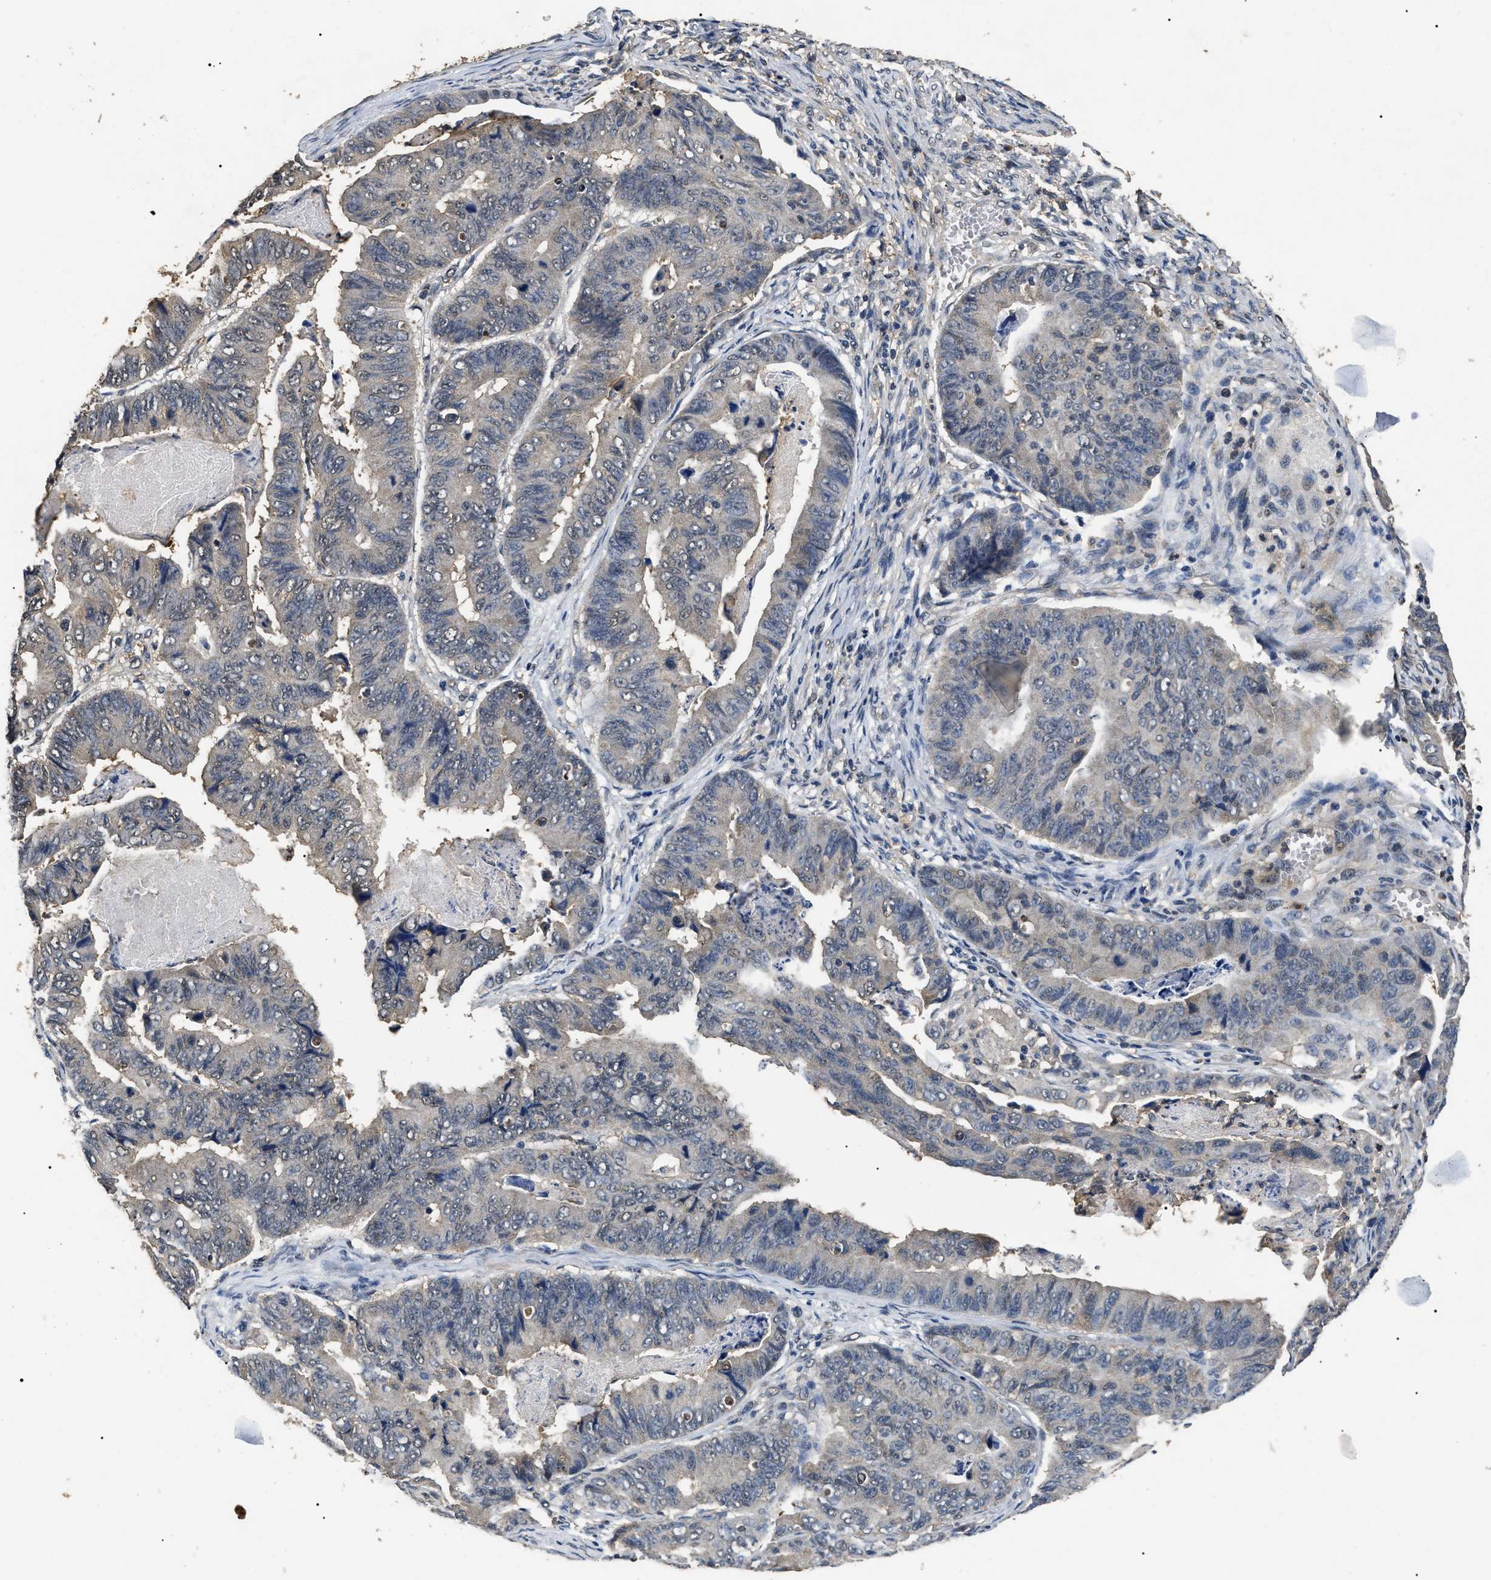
{"staining": {"intensity": "negative", "quantity": "none", "location": "none"}, "tissue": "stomach cancer", "cell_type": "Tumor cells", "image_type": "cancer", "snomed": [{"axis": "morphology", "description": "Adenocarcinoma, NOS"}, {"axis": "topography", "description": "Stomach, lower"}], "caption": "High magnification brightfield microscopy of stomach cancer stained with DAB (3,3'-diaminobenzidine) (brown) and counterstained with hematoxylin (blue): tumor cells show no significant staining. The staining is performed using DAB (3,3'-diaminobenzidine) brown chromogen with nuclei counter-stained in using hematoxylin.", "gene": "PSMD8", "patient": {"sex": "male", "age": 77}}